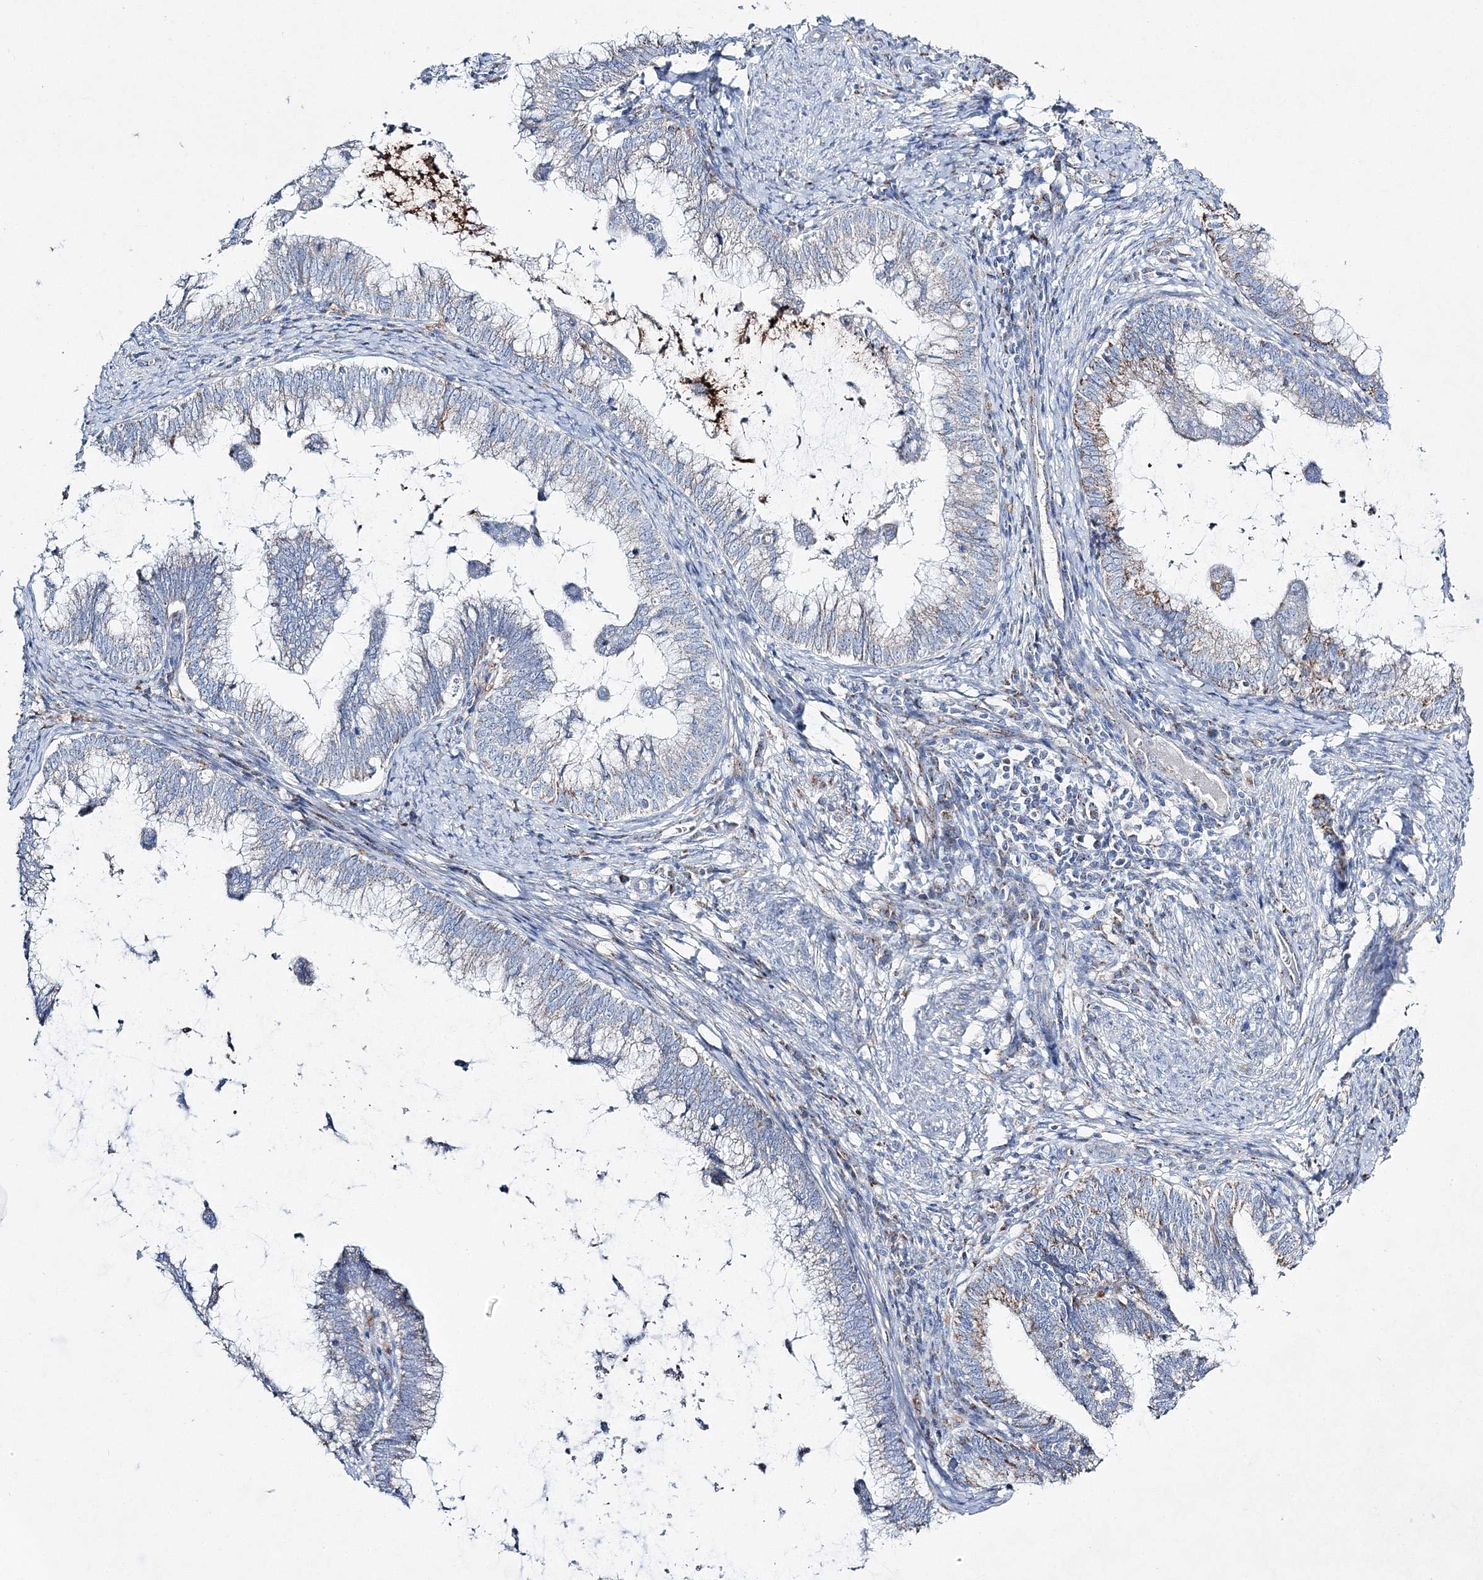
{"staining": {"intensity": "weak", "quantity": "25%-75%", "location": "cytoplasmic/membranous"}, "tissue": "cervical cancer", "cell_type": "Tumor cells", "image_type": "cancer", "snomed": [{"axis": "morphology", "description": "Adenocarcinoma, NOS"}, {"axis": "topography", "description": "Cervix"}], "caption": "An immunohistochemistry micrograph of tumor tissue is shown. Protein staining in brown shows weak cytoplasmic/membranous positivity in cervical adenocarcinoma within tumor cells. (Stains: DAB in brown, nuclei in blue, Microscopy: brightfield microscopy at high magnification).", "gene": "HIBCH", "patient": {"sex": "female", "age": 36}}